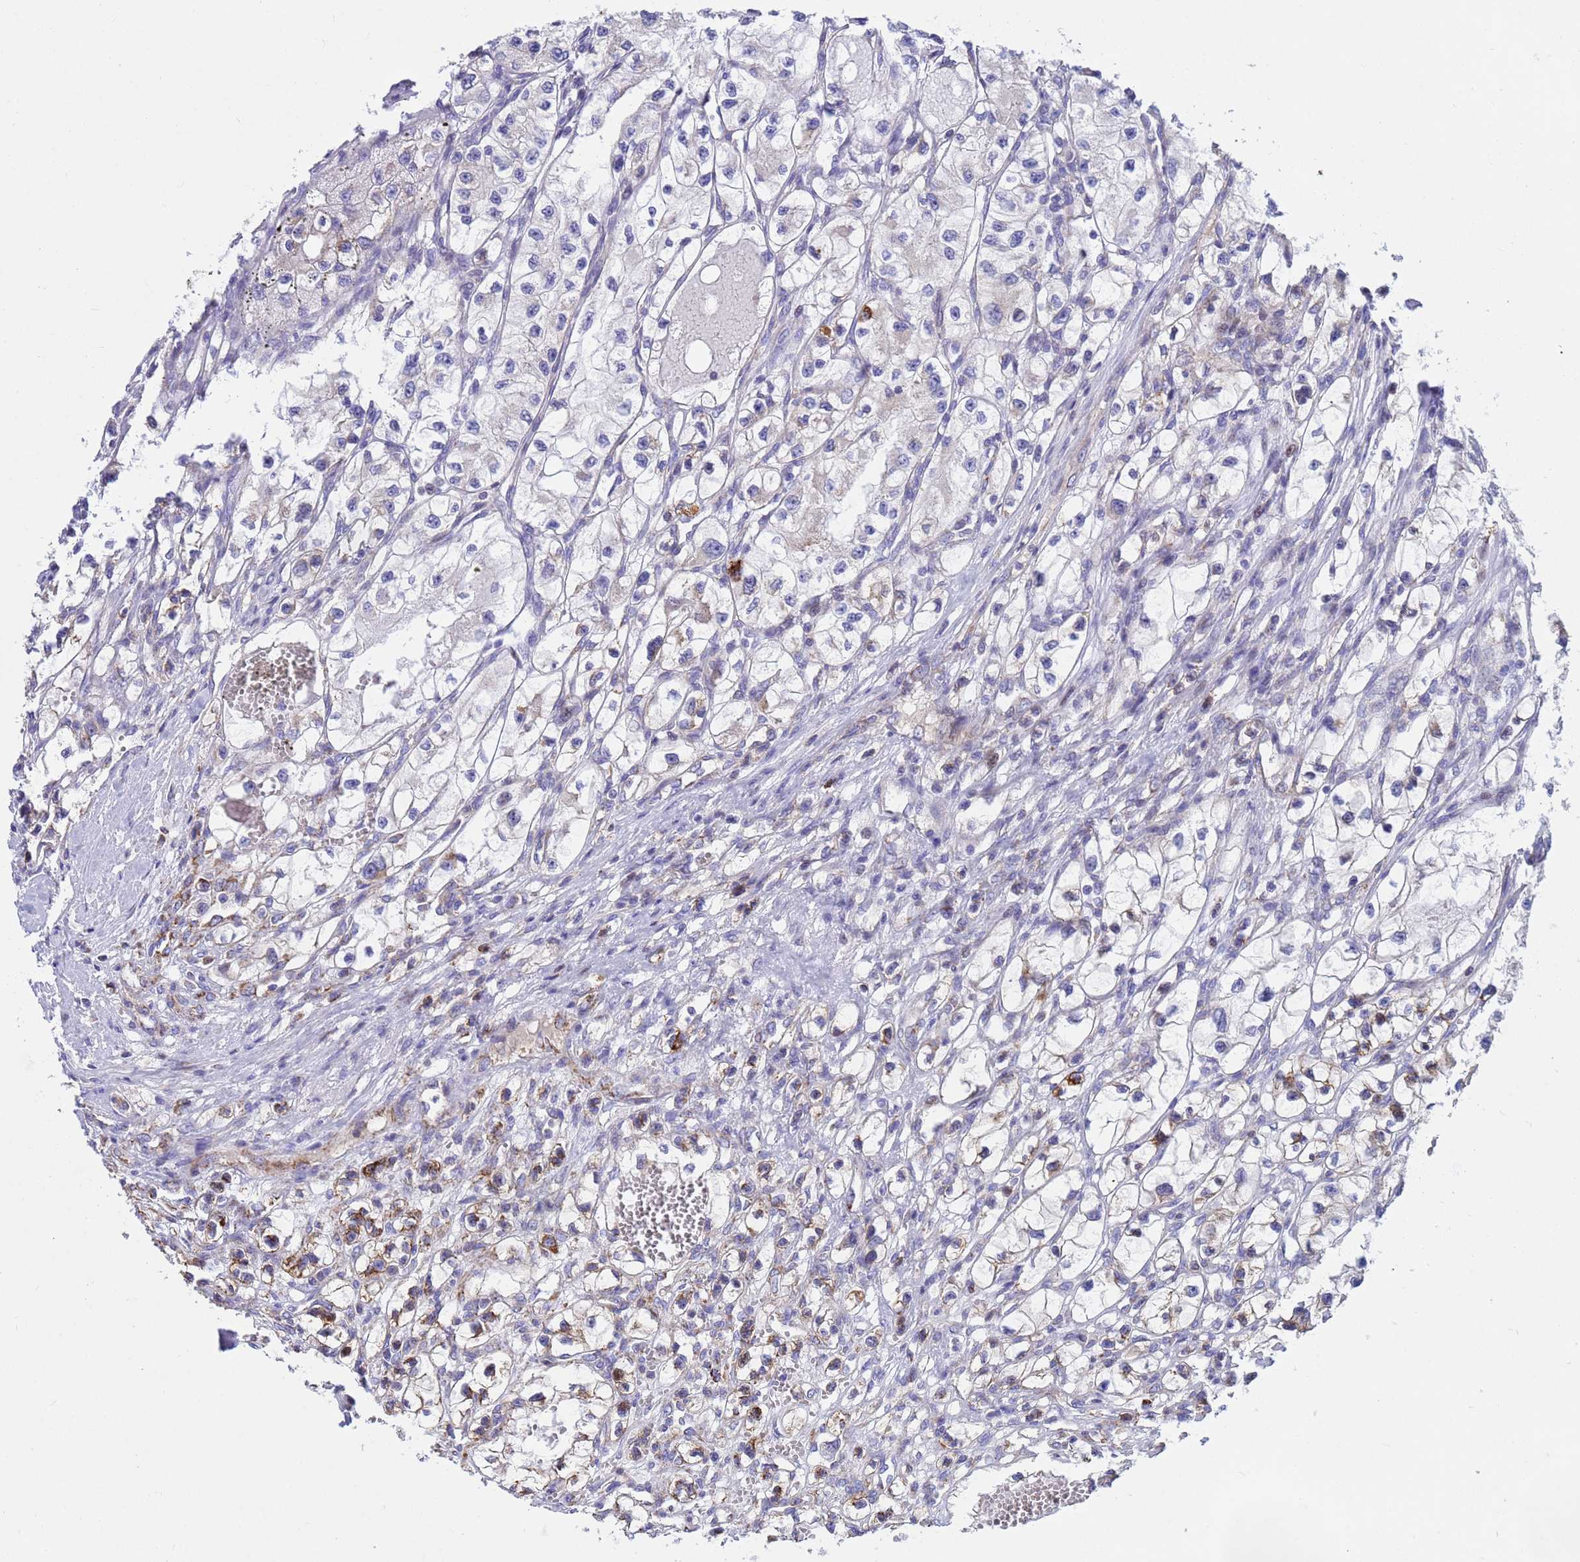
{"staining": {"intensity": "moderate", "quantity": "<25%", "location": "cytoplasmic/membranous"}, "tissue": "renal cancer", "cell_type": "Tumor cells", "image_type": "cancer", "snomed": [{"axis": "morphology", "description": "Adenocarcinoma, NOS"}, {"axis": "topography", "description": "Kidney"}], "caption": "This is an image of IHC staining of renal adenocarcinoma, which shows moderate positivity in the cytoplasmic/membranous of tumor cells.", "gene": "TUBGCP3", "patient": {"sex": "female", "age": 57}}